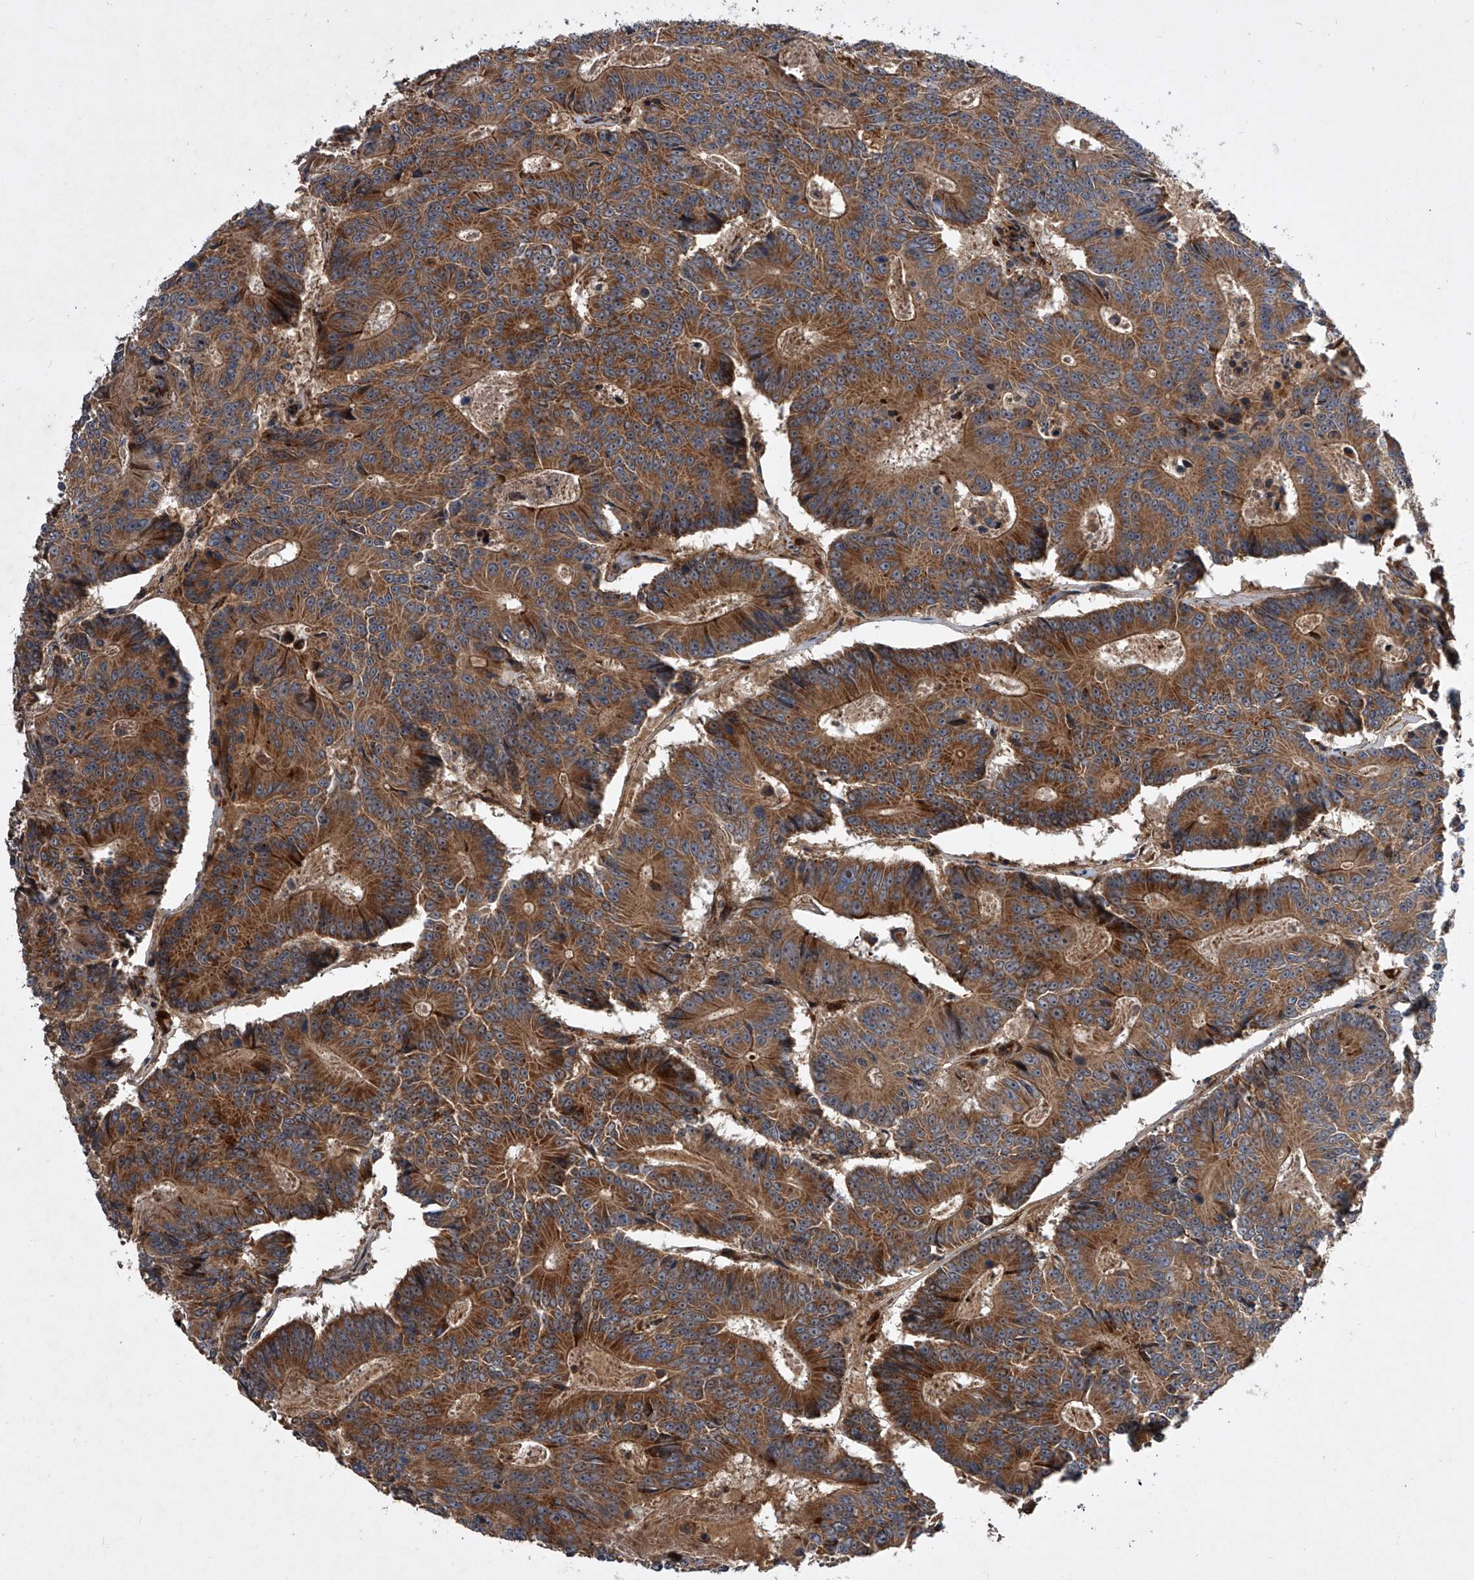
{"staining": {"intensity": "strong", "quantity": ">75%", "location": "cytoplasmic/membranous"}, "tissue": "colorectal cancer", "cell_type": "Tumor cells", "image_type": "cancer", "snomed": [{"axis": "morphology", "description": "Adenocarcinoma, NOS"}, {"axis": "topography", "description": "Colon"}], "caption": "Colorectal cancer tissue displays strong cytoplasmic/membranous expression in approximately >75% of tumor cells (DAB (3,3'-diaminobenzidine) IHC with brightfield microscopy, high magnification).", "gene": "USP47", "patient": {"sex": "male", "age": 83}}